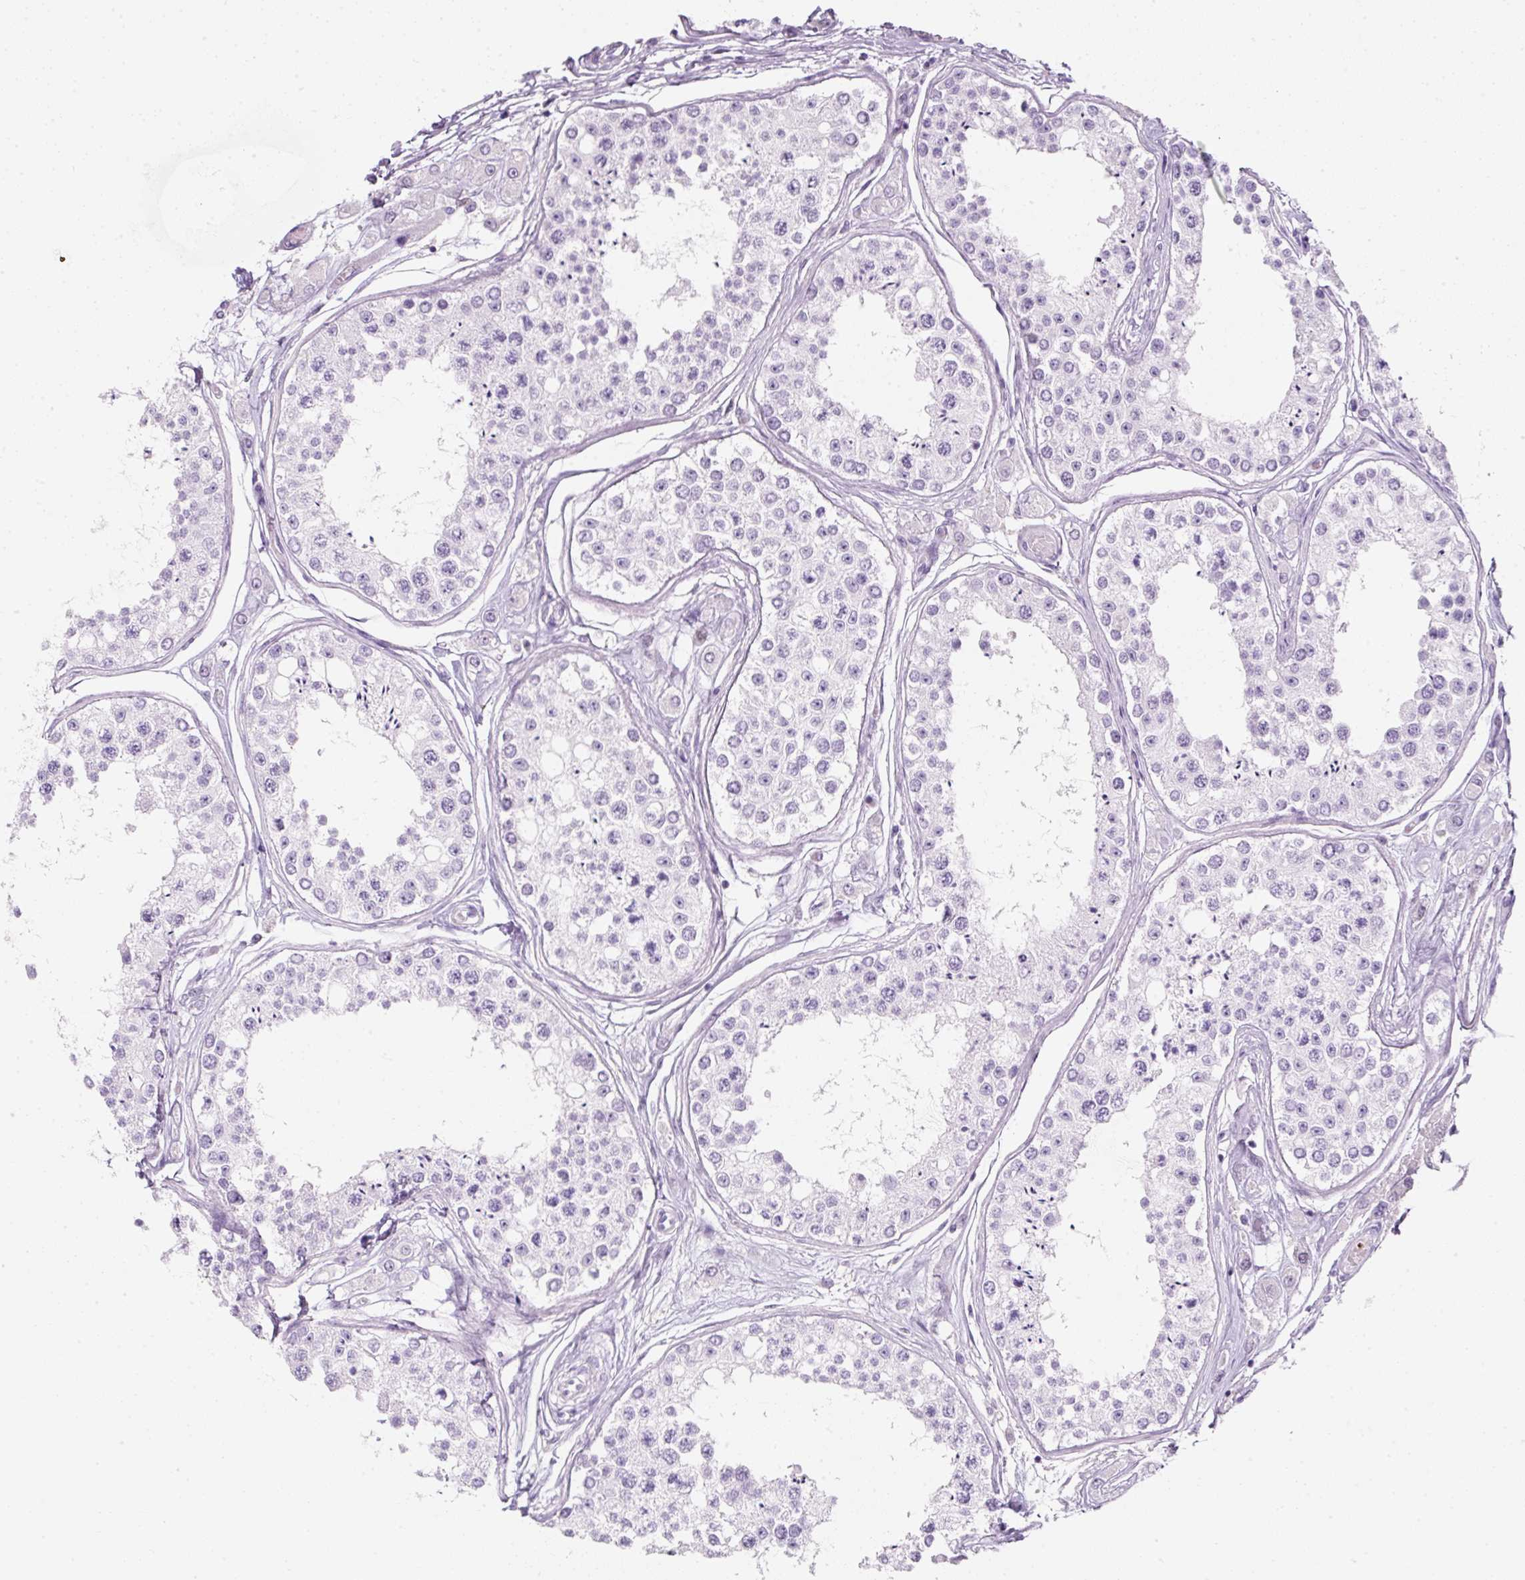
{"staining": {"intensity": "negative", "quantity": "none", "location": "none"}, "tissue": "testis", "cell_type": "Cells in seminiferous ducts", "image_type": "normal", "snomed": [{"axis": "morphology", "description": "Normal tissue, NOS"}, {"axis": "topography", "description": "Testis"}], "caption": "Photomicrograph shows no protein expression in cells in seminiferous ducts of unremarkable testis.", "gene": "ENSG00000288796", "patient": {"sex": "male", "age": 25}}